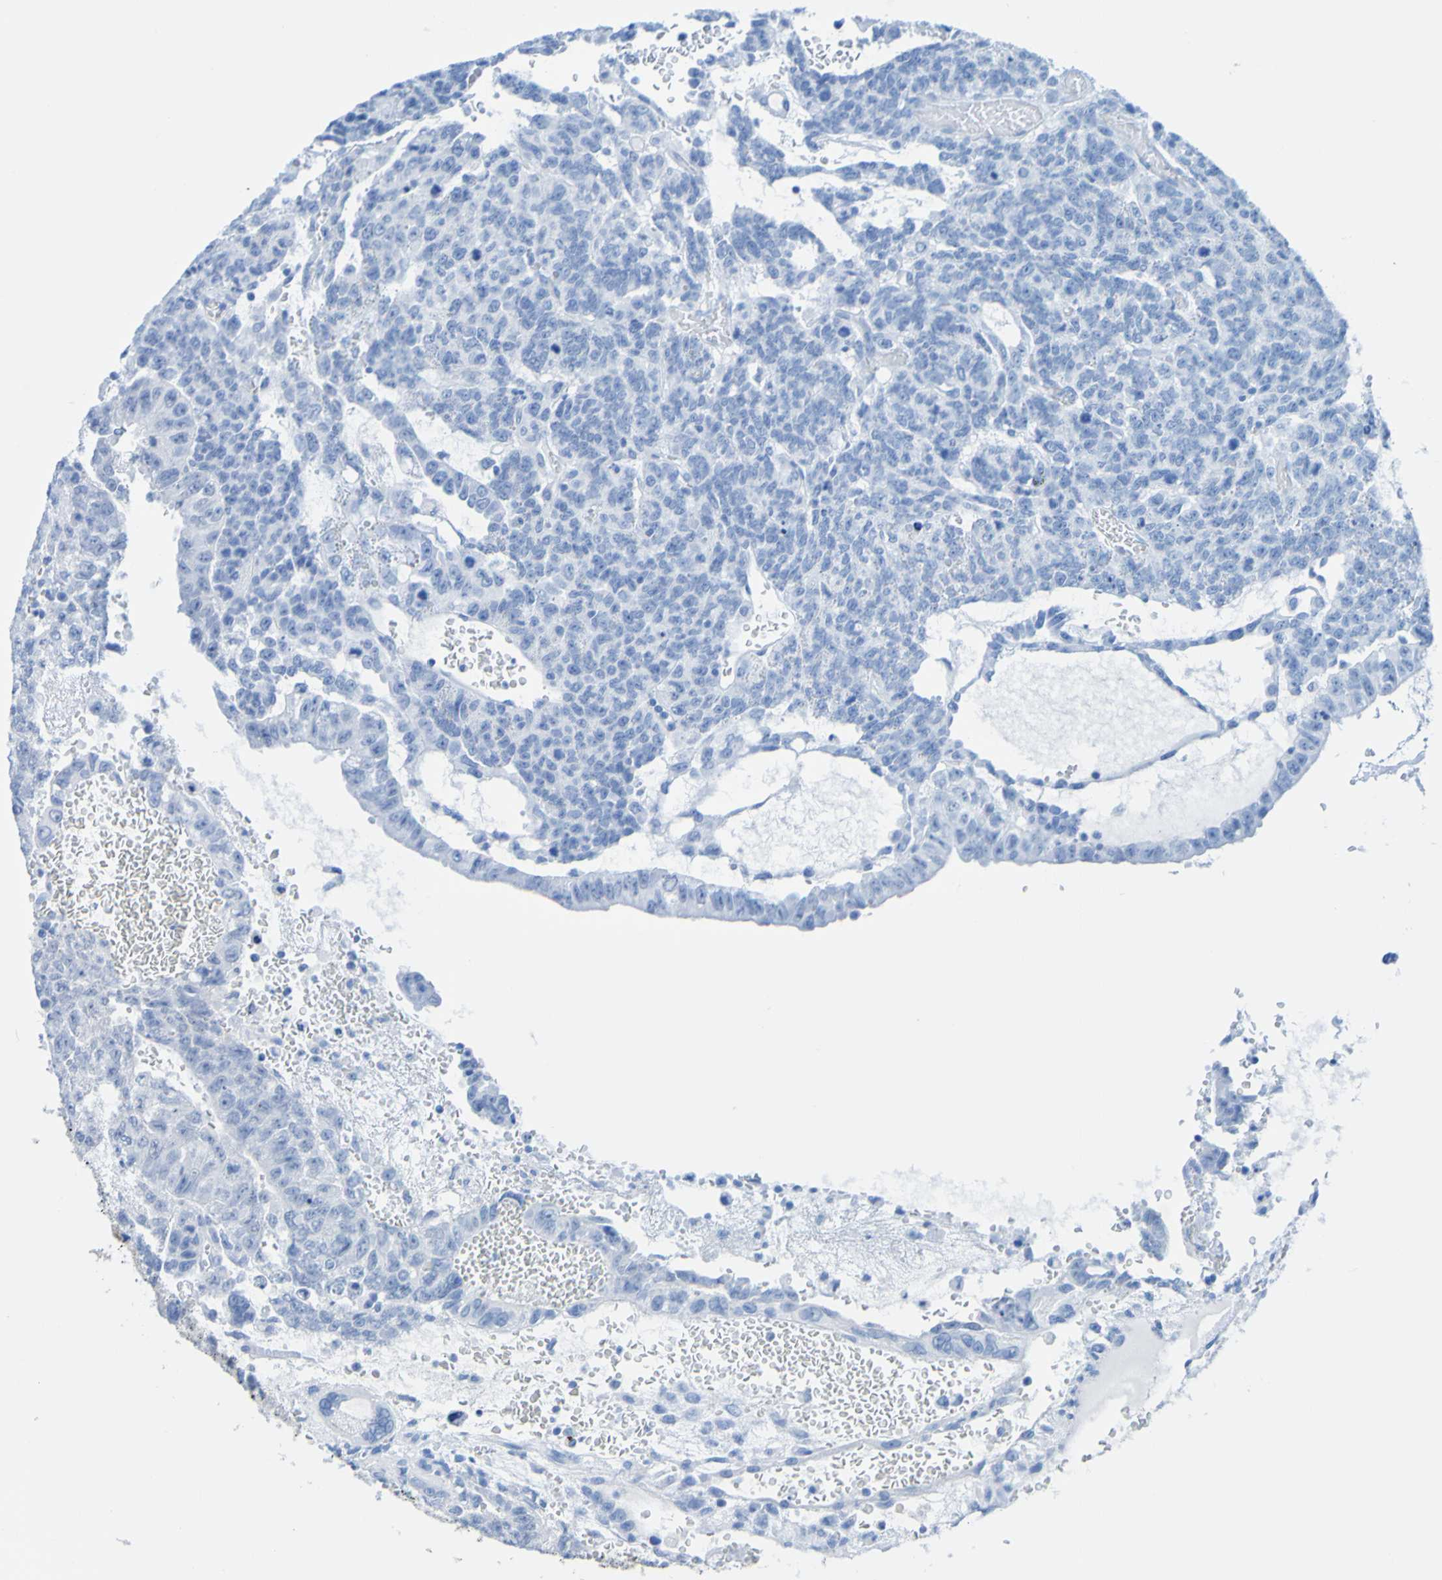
{"staining": {"intensity": "negative", "quantity": "none", "location": "none"}, "tissue": "testis cancer", "cell_type": "Tumor cells", "image_type": "cancer", "snomed": [{"axis": "morphology", "description": "Seminoma, NOS"}, {"axis": "morphology", "description": "Carcinoma, Embryonal, NOS"}, {"axis": "topography", "description": "Testis"}], "caption": "Testis cancer stained for a protein using immunohistochemistry (IHC) shows no staining tumor cells.", "gene": "ACMSD", "patient": {"sex": "male", "age": 52}}